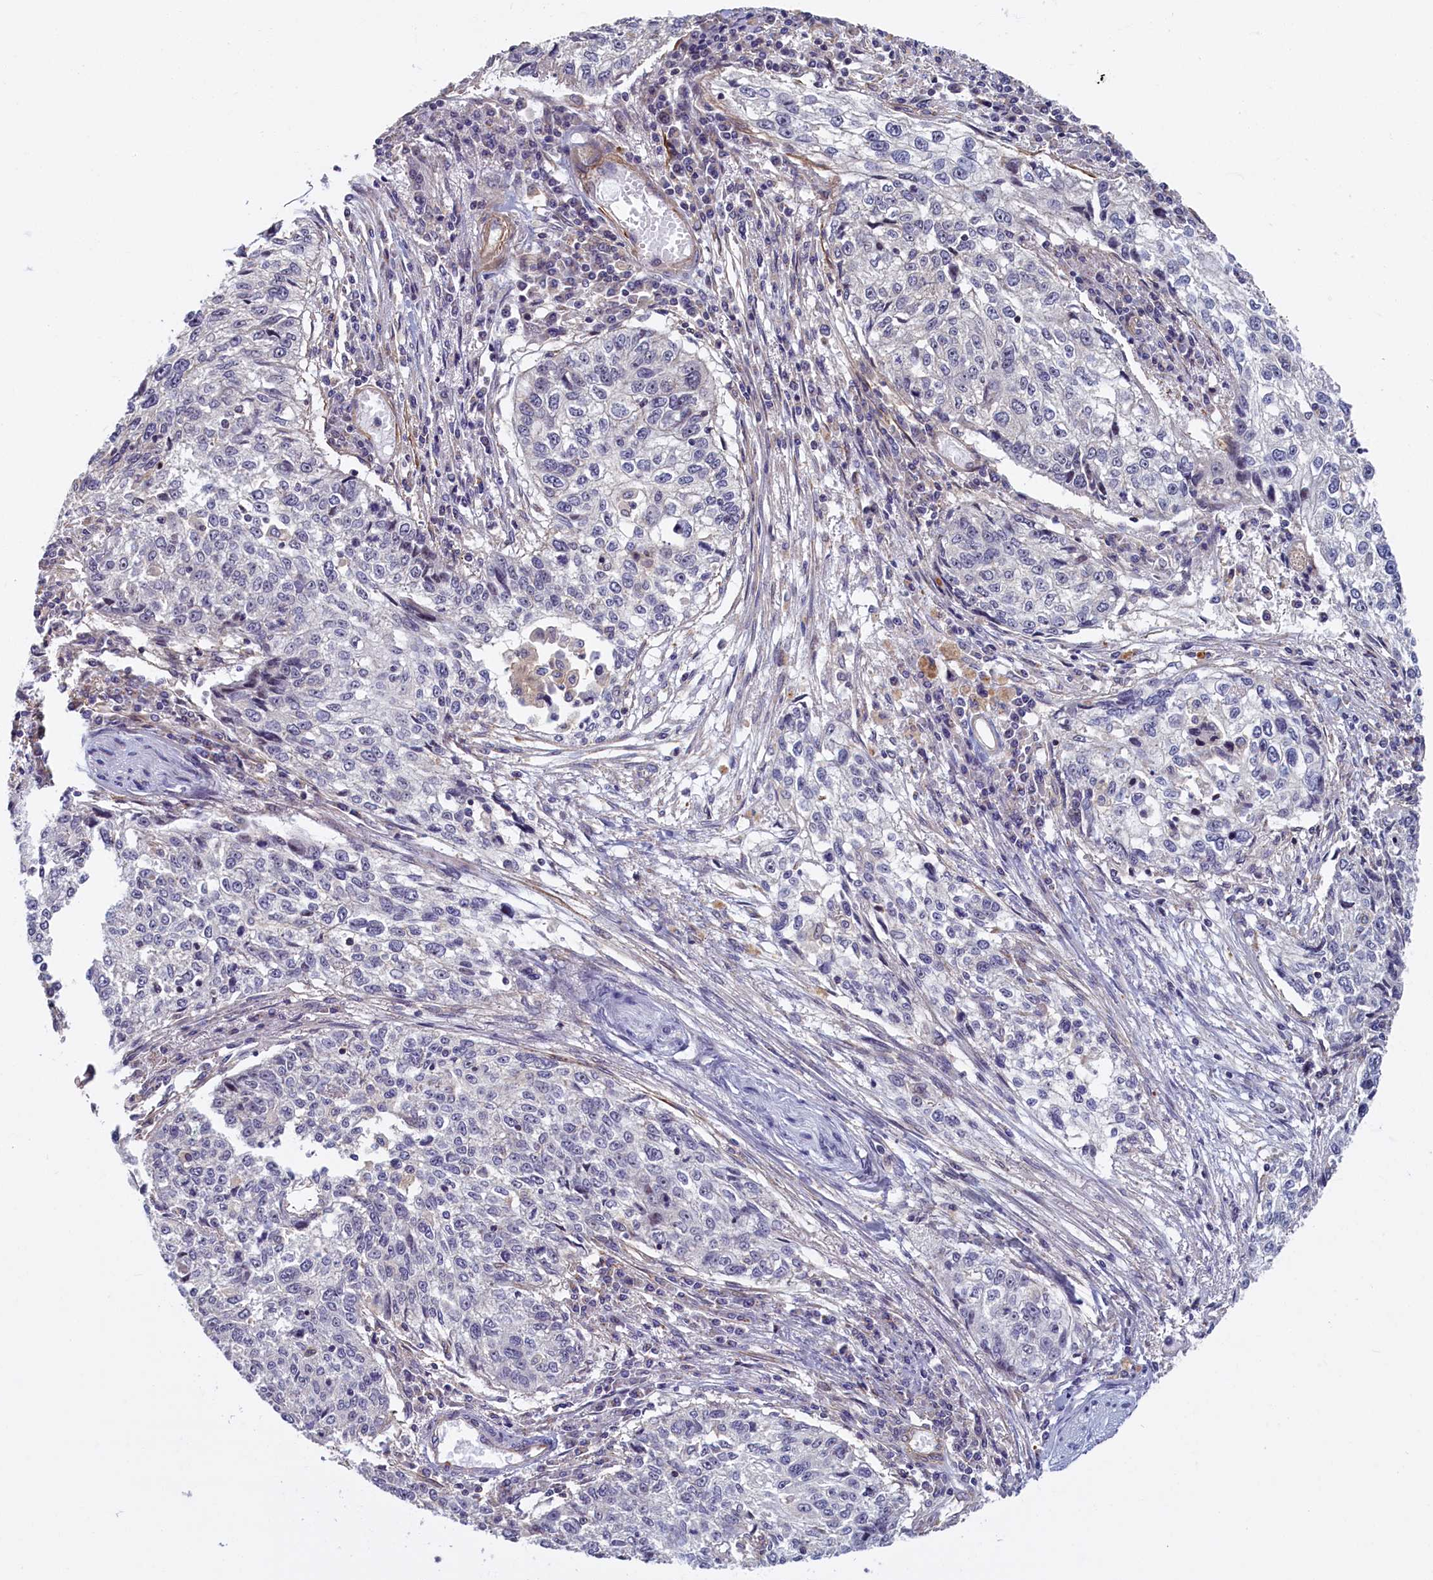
{"staining": {"intensity": "negative", "quantity": "none", "location": "none"}, "tissue": "cervical cancer", "cell_type": "Tumor cells", "image_type": "cancer", "snomed": [{"axis": "morphology", "description": "Squamous cell carcinoma, NOS"}, {"axis": "topography", "description": "Cervix"}], "caption": "An image of cervical cancer (squamous cell carcinoma) stained for a protein demonstrates no brown staining in tumor cells. Brightfield microscopy of IHC stained with DAB (brown) and hematoxylin (blue), captured at high magnification.", "gene": "TRPM4", "patient": {"sex": "female", "age": 57}}